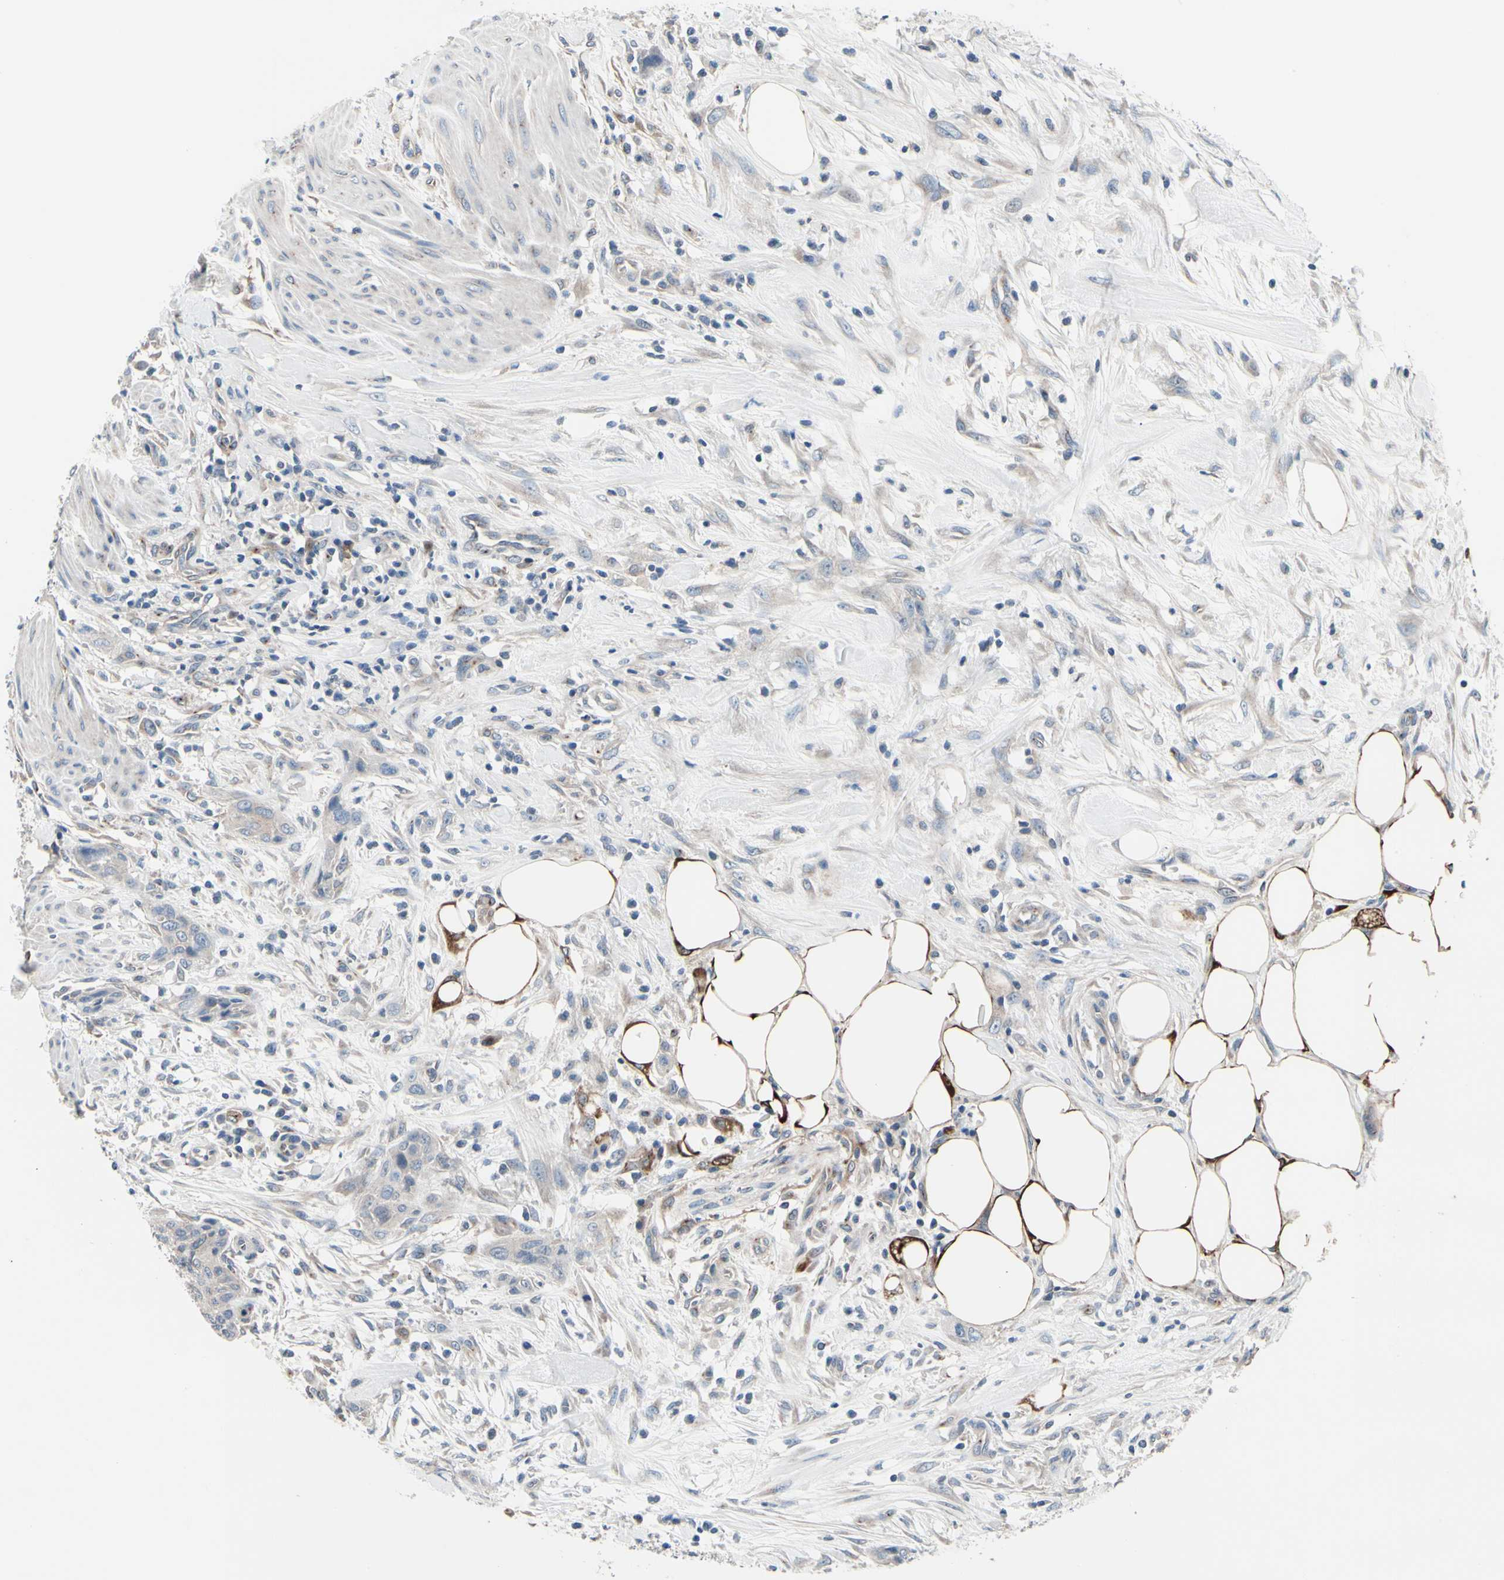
{"staining": {"intensity": "negative", "quantity": "none", "location": "none"}, "tissue": "urothelial cancer", "cell_type": "Tumor cells", "image_type": "cancer", "snomed": [{"axis": "morphology", "description": "Urothelial carcinoma, High grade"}, {"axis": "topography", "description": "Urinary bladder"}], "caption": "The image exhibits no staining of tumor cells in urothelial carcinoma (high-grade).", "gene": "PRKAR2B", "patient": {"sex": "male", "age": 35}}